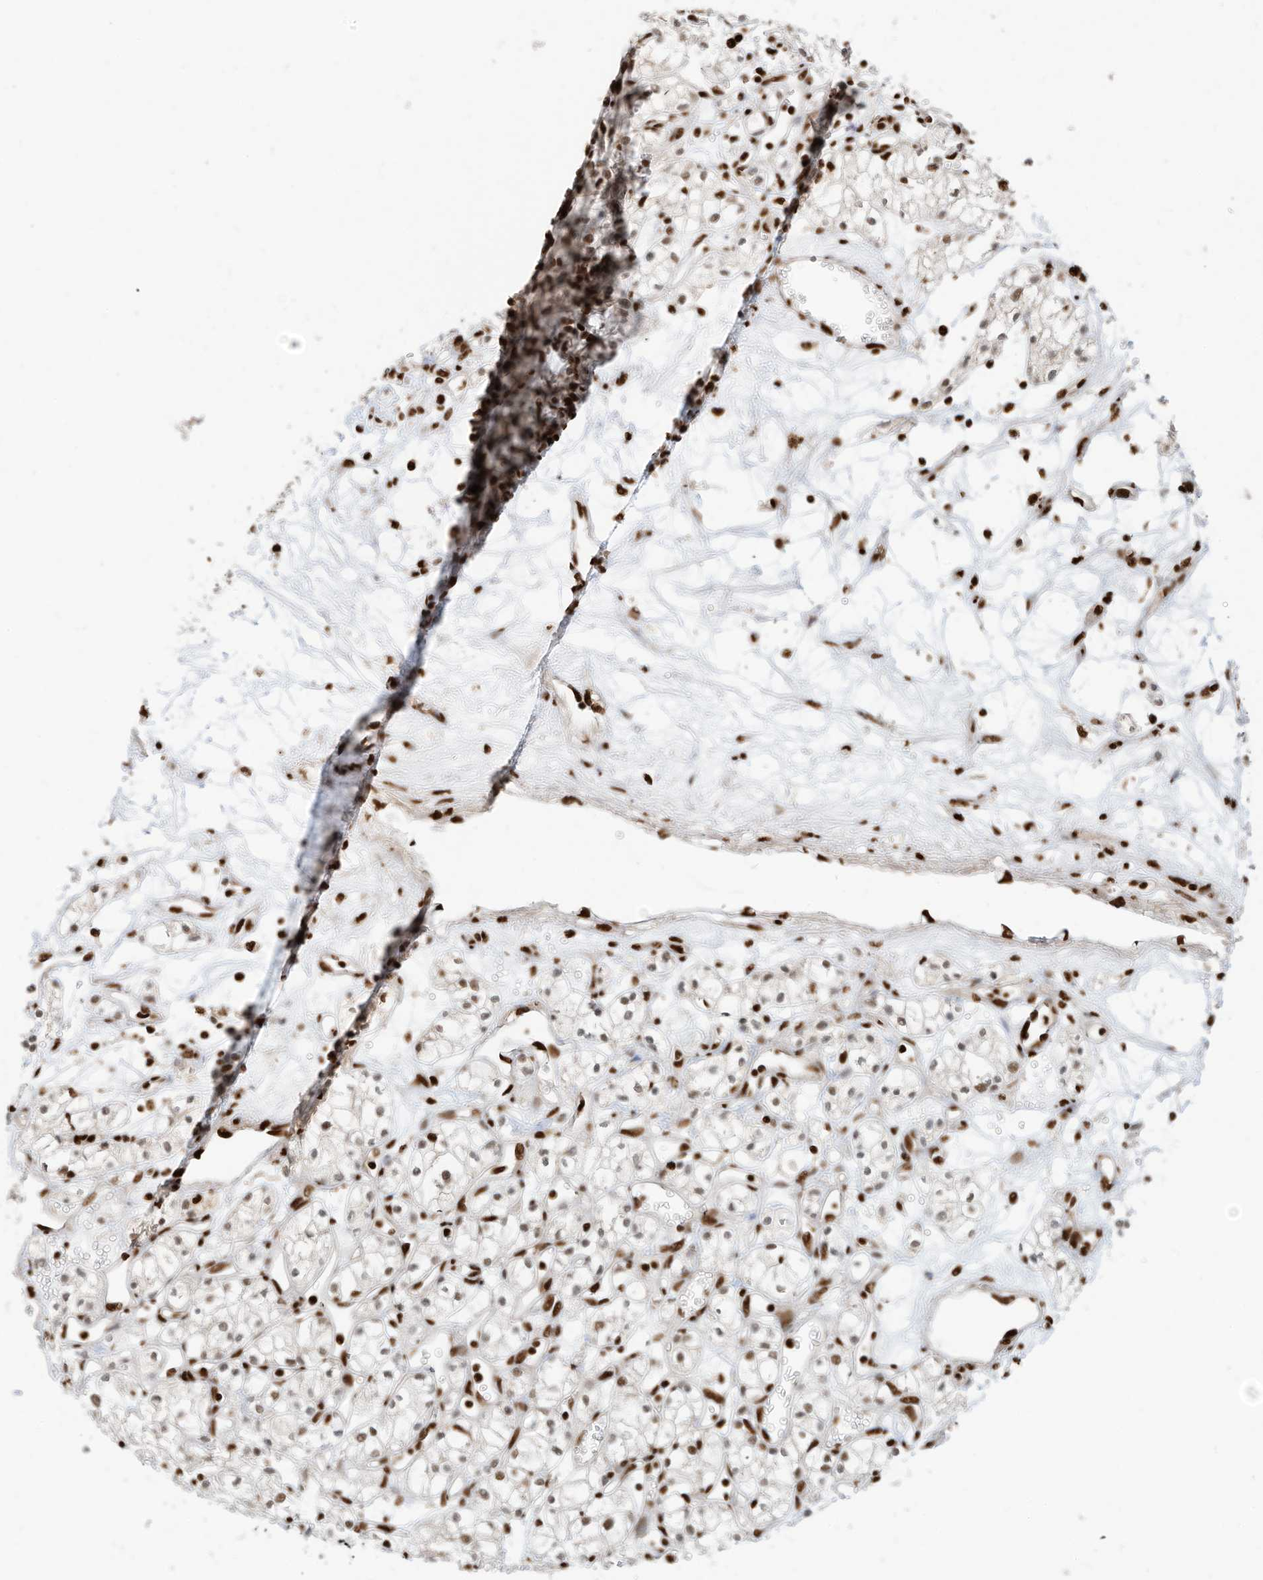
{"staining": {"intensity": "moderate", "quantity": ">75%", "location": "nuclear"}, "tissue": "renal cancer", "cell_type": "Tumor cells", "image_type": "cancer", "snomed": [{"axis": "morphology", "description": "Adenocarcinoma, NOS"}, {"axis": "topography", "description": "Kidney"}], "caption": "Immunohistochemistry (IHC) photomicrograph of neoplastic tissue: renal cancer (adenocarcinoma) stained using immunohistochemistry (IHC) reveals medium levels of moderate protein expression localized specifically in the nuclear of tumor cells, appearing as a nuclear brown color.", "gene": "SAMD15", "patient": {"sex": "male", "age": 59}}